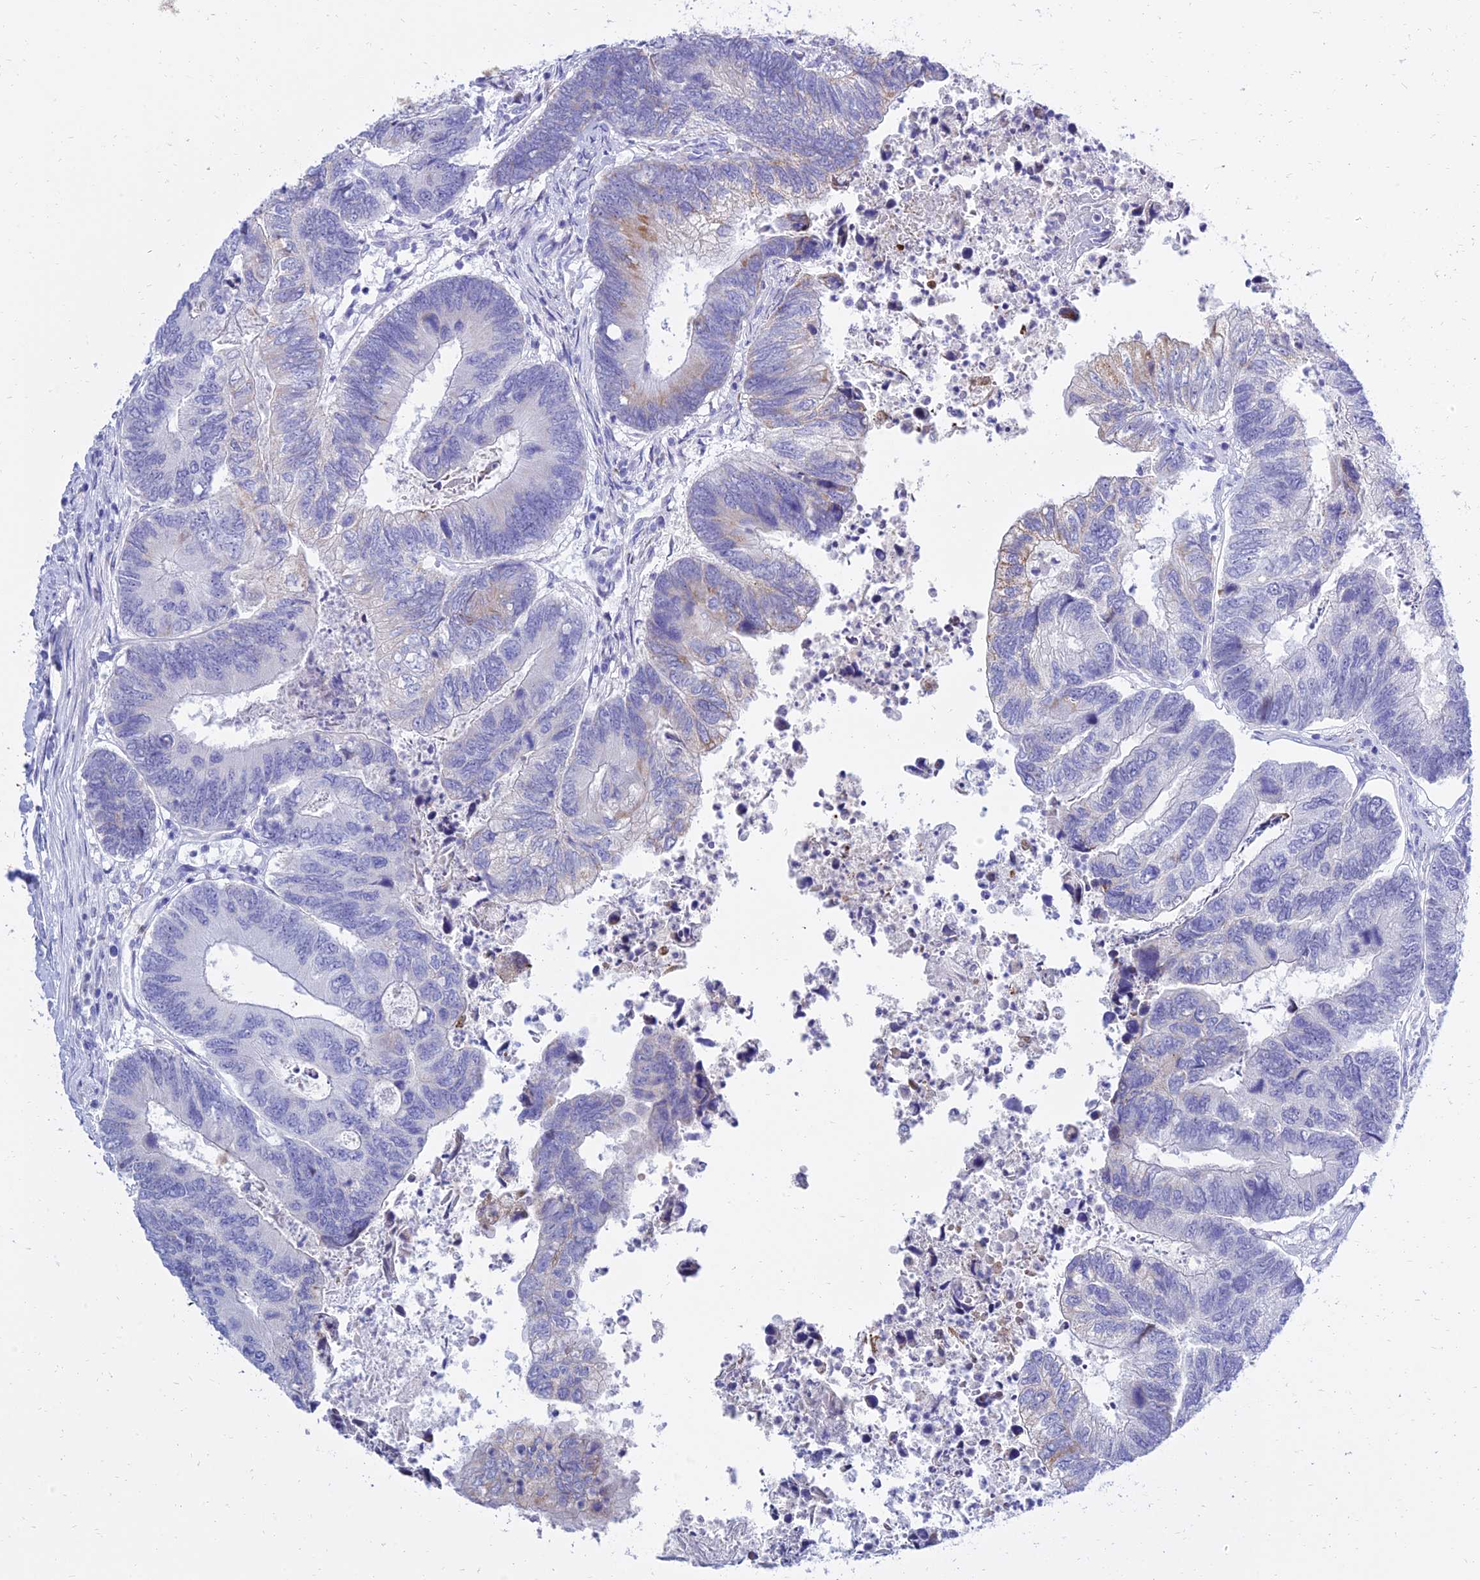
{"staining": {"intensity": "moderate", "quantity": "<25%", "location": "cytoplasmic/membranous"}, "tissue": "colorectal cancer", "cell_type": "Tumor cells", "image_type": "cancer", "snomed": [{"axis": "morphology", "description": "Adenocarcinoma, NOS"}, {"axis": "topography", "description": "Colon"}], "caption": "High-power microscopy captured an immunohistochemistry (IHC) micrograph of colorectal cancer, revealing moderate cytoplasmic/membranous expression in about <25% of tumor cells. The staining is performed using DAB brown chromogen to label protein expression. The nuclei are counter-stained blue using hematoxylin.", "gene": "PKN3", "patient": {"sex": "female", "age": 67}}